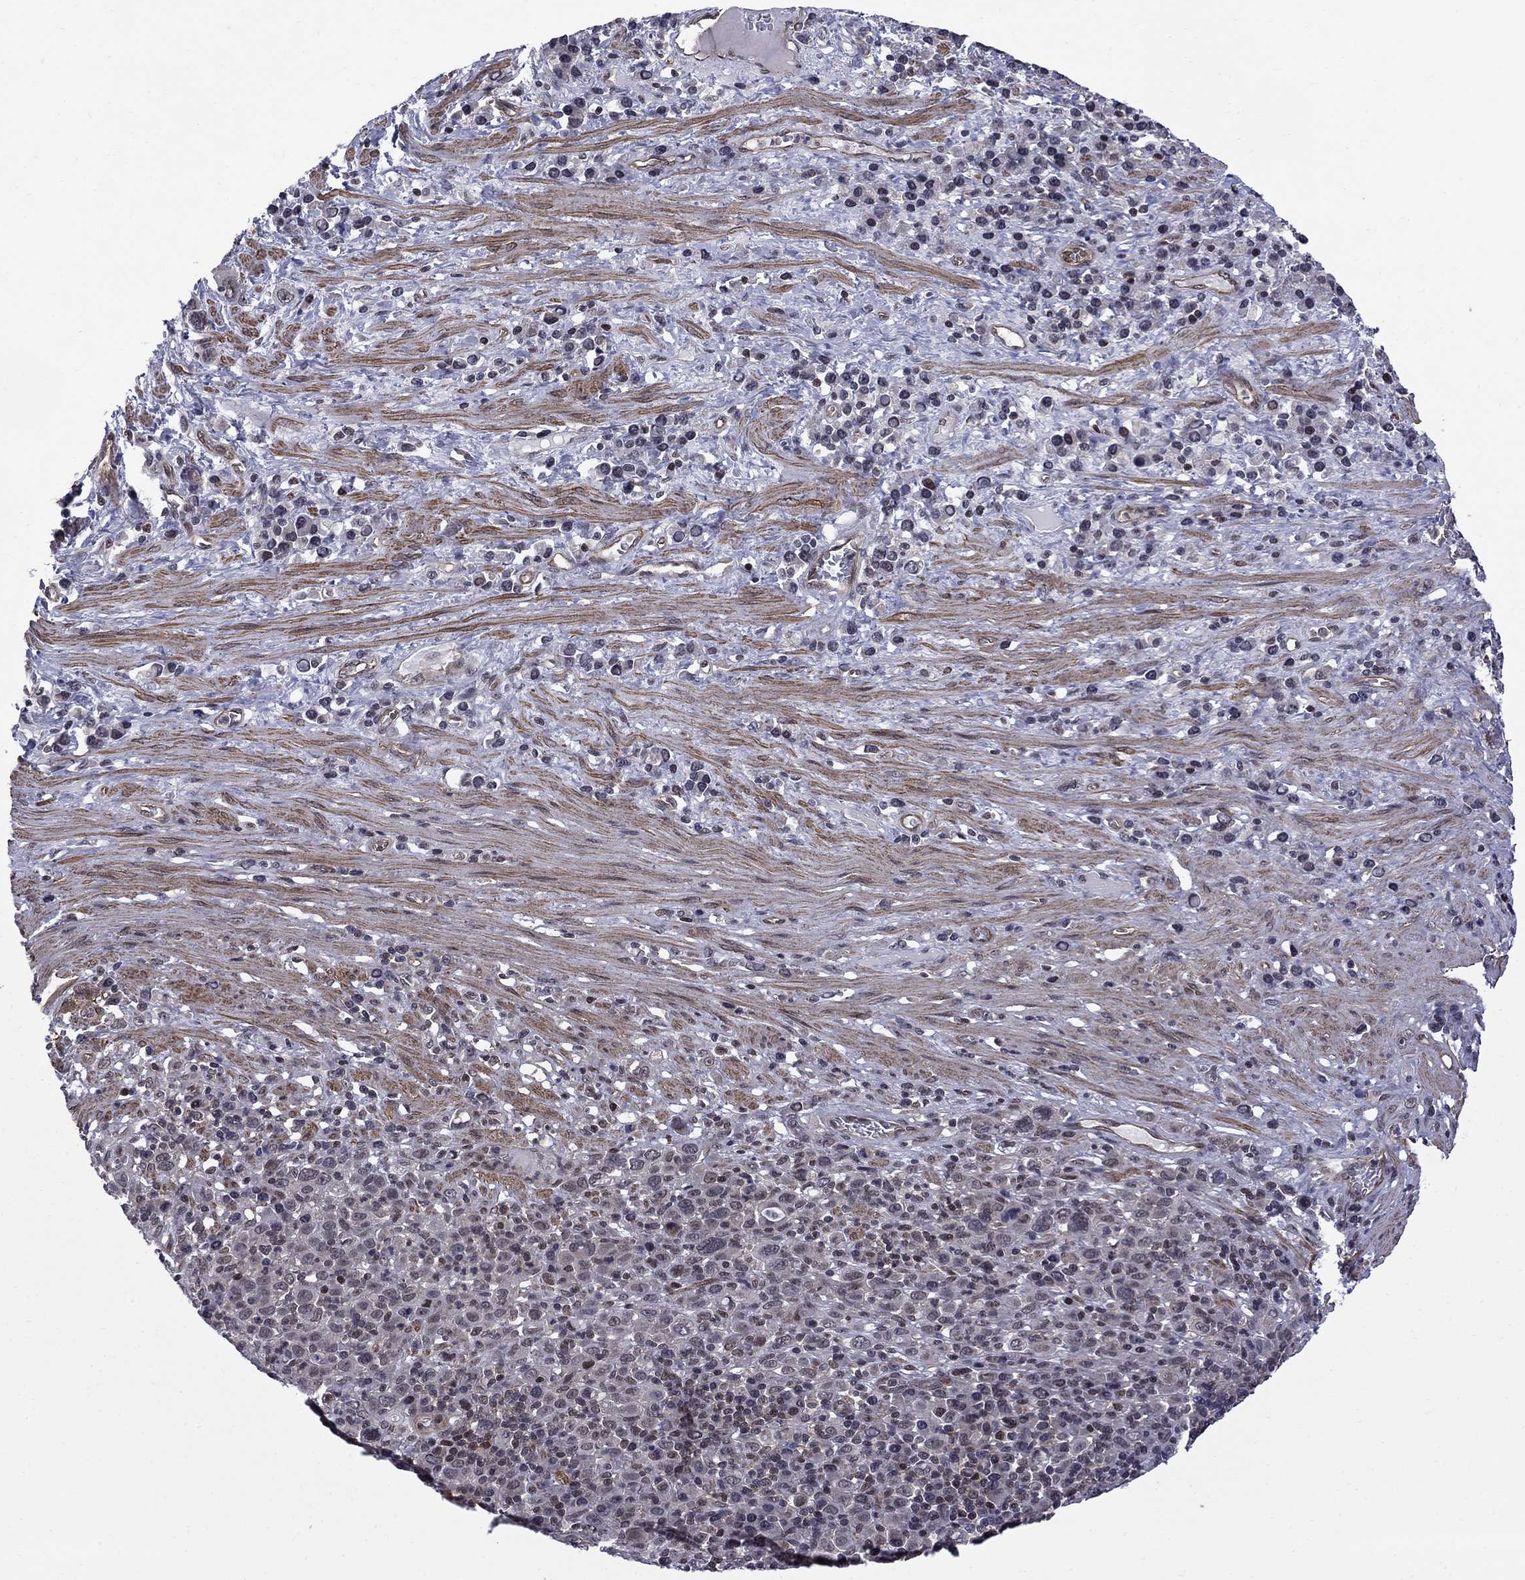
{"staining": {"intensity": "negative", "quantity": "none", "location": "none"}, "tissue": "stomach cancer", "cell_type": "Tumor cells", "image_type": "cancer", "snomed": [{"axis": "morphology", "description": "Adenocarcinoma, NOS"}, {"axis": "topography", "description": "Stomach, upper"}], "caption": "The micrograph displays no significant staining in tumor cells of adenocarcinoma (stomach).", "gene": "BRF1", "patient": {"sex": "male", "age": 75}}